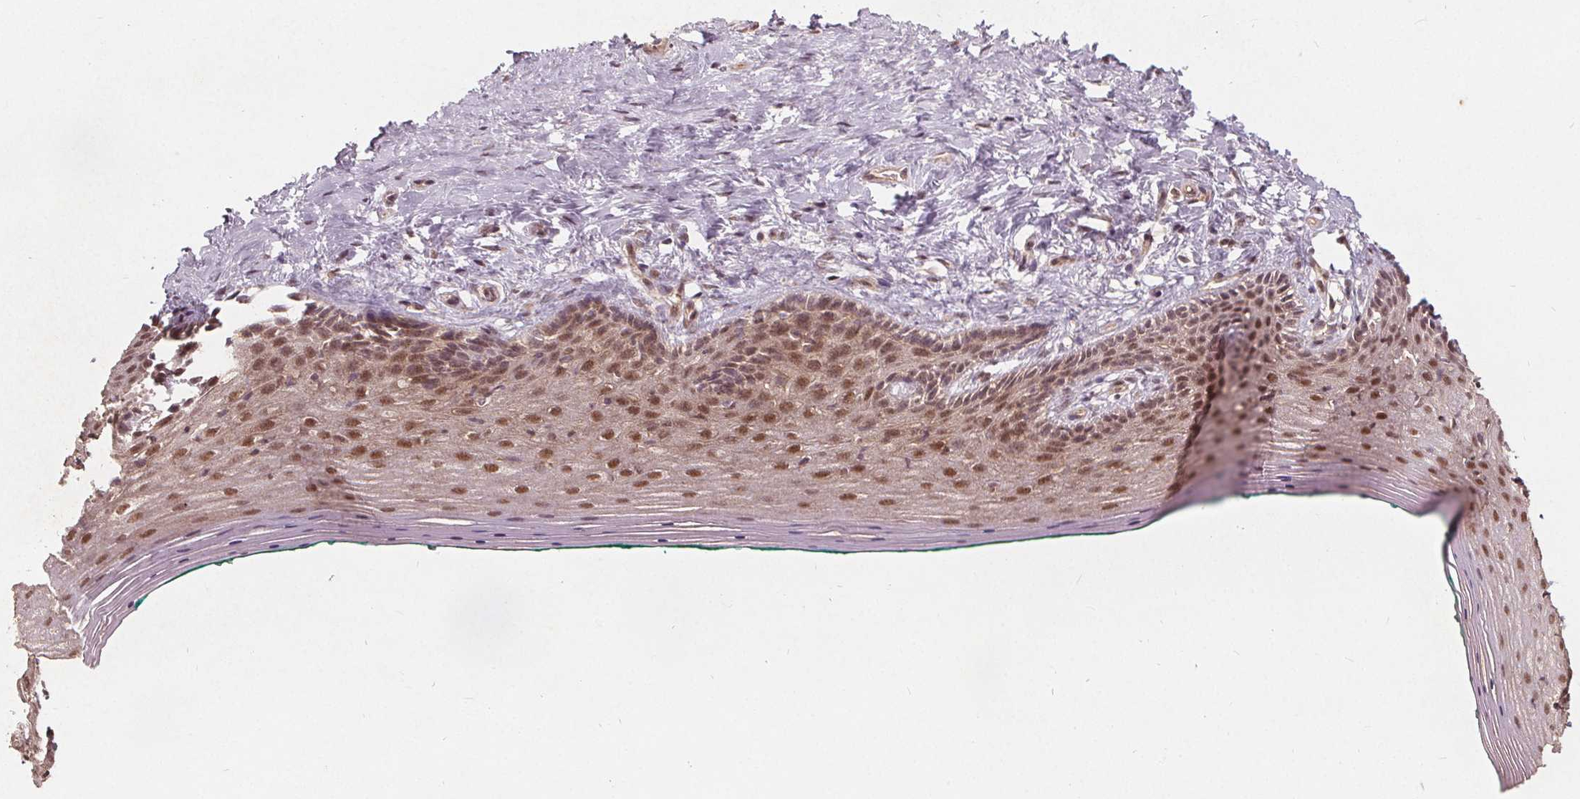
{"staining": {"intensity": "moderate", "quantity": ">75%", "location": "cytoplasmic/membranous,nuclear"}, "tissue": "vagina", "cell_type": "Squamous epithelial cells", "image_type": "normal", "snomed": [{"axis": "morphology", "description": "Normal tissue, NOS"}, {"axis": "topography", "description": "Vagina"}], "caption": "Moderate cytoplasmic/membranous,nuclear staining is seen in about >75% of squamous epithelial cells in normal vagina. Using DAB (3,3'-diaminobenzidine) (brown) and hematoxylin (blue) stains, captured at high magnification using brightfield microscopy.", "gene": "PPP1CB", "patient": {"sex": "female", "age": 45}}